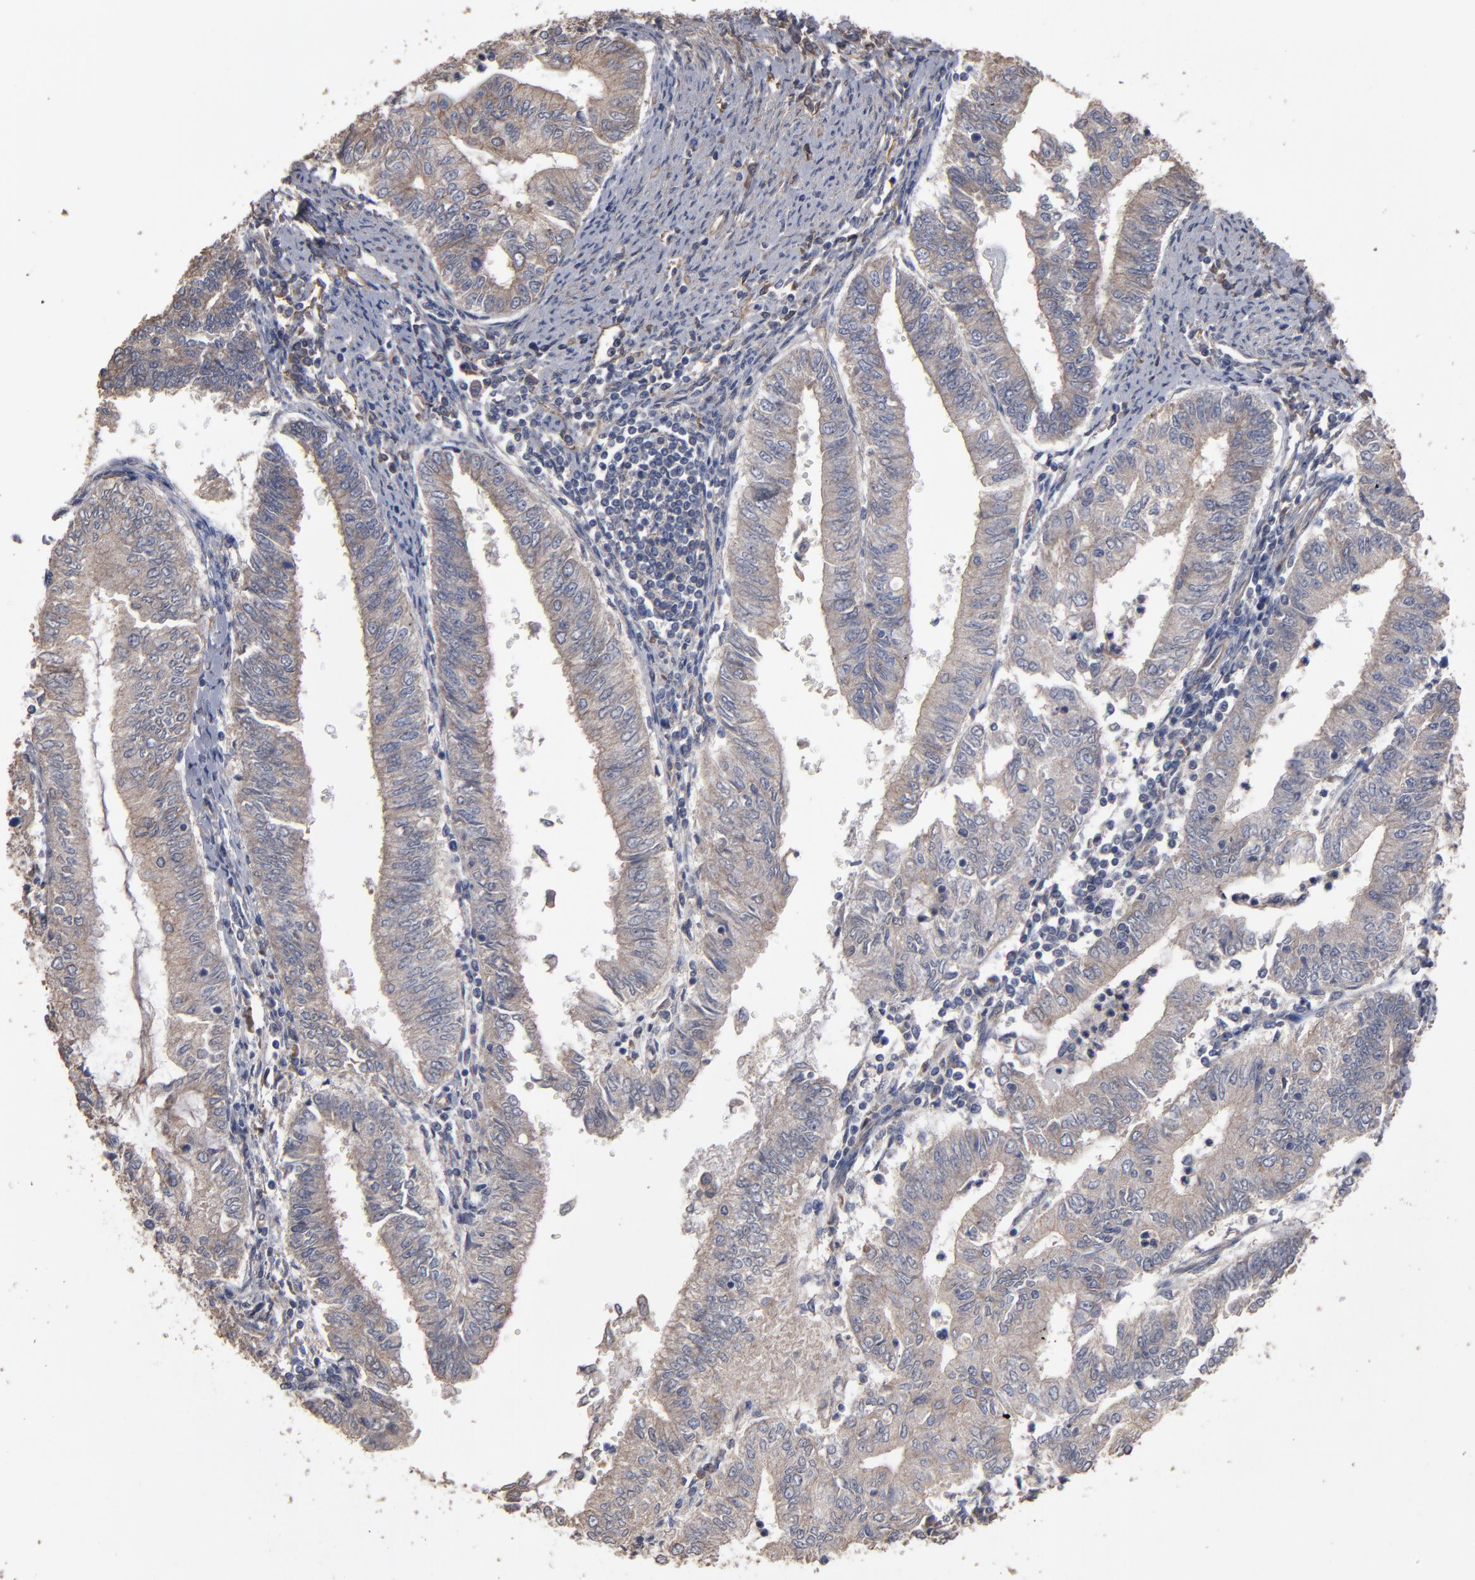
{"staining": {"intensity": "weak", "quantity": ">75%", "location": "cytoplasmic/membranous"}, "tissue": "endometrial cancer", "cell_type": "Tumor cells", "image_type": "cancer", "snomed": [{"axis": "morphology", "description": "Adenocarcinoma, NOS"}, {"axis": "topography", "description": "Endometrium"}], "caption": "Immunohistochemical staining of endometrial cancer (adenocarcinoma) exhibits low levels of weak cytoplasmic/membranous expression in about >75% of tumor cells.", "gene": "DMD", "patient": {"sex": "female", "age": 66}}